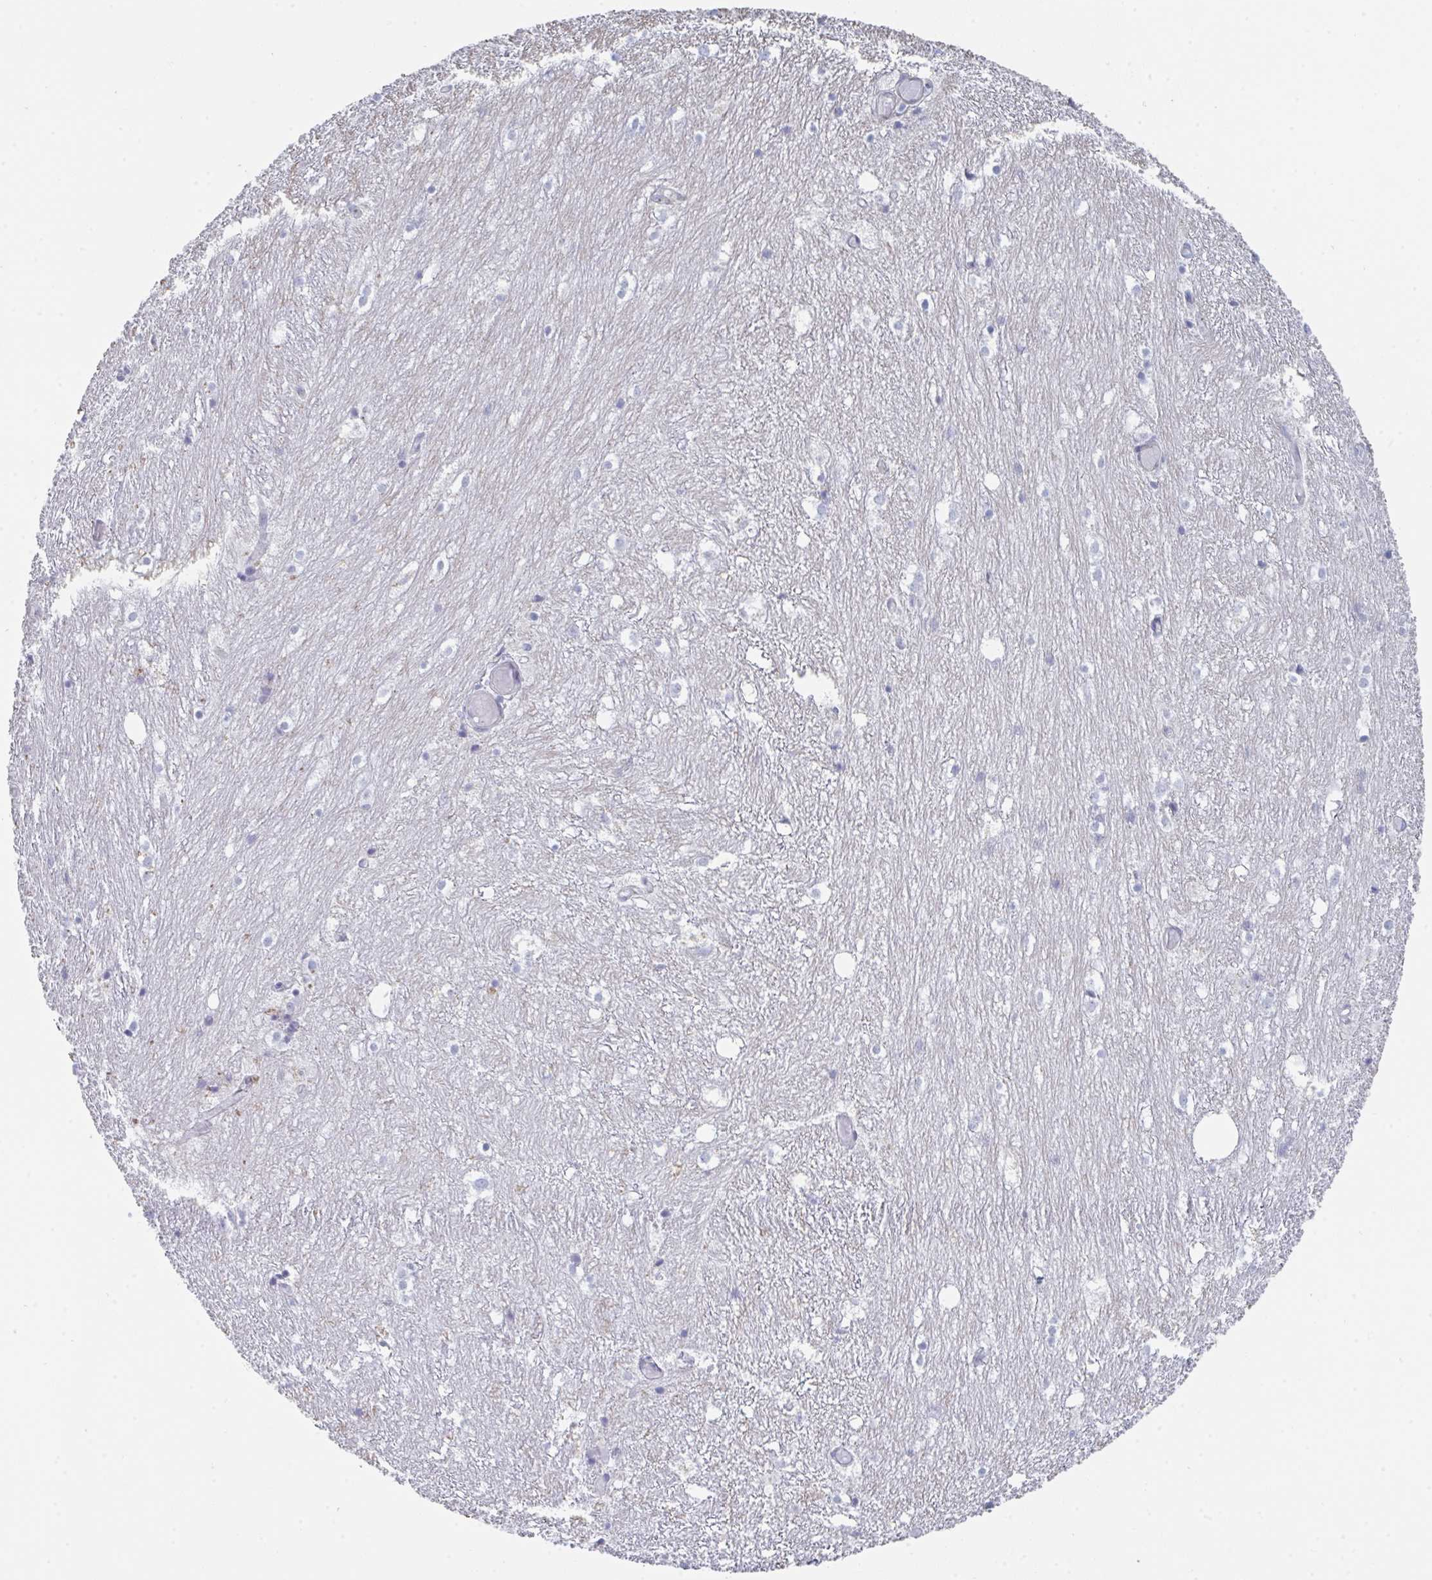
{"staining": {"intensity": "negative", "quantity": "none", "location": "none"}, "tissue": "hippocampus", "cell_type": "Glial cells", "image_type": "normal", "snomed": [{"axis": "morphology", "description": "Normal tissue, NOS"}, {"axis": "topography", "description": "Hippocampus"}], "caption": "Immunohistochemical staining of benign hippocampus displays no significant staining in glial cells. The staining was performed using DAB (3,3'-diaminobenzidine) to visualize the protein expression in brown, while the nuclei were stained in blue with hematoxylin (Magnification: 20x).", "gene": "HGFAC", "patient": {"sex": "female", "age": 52}}